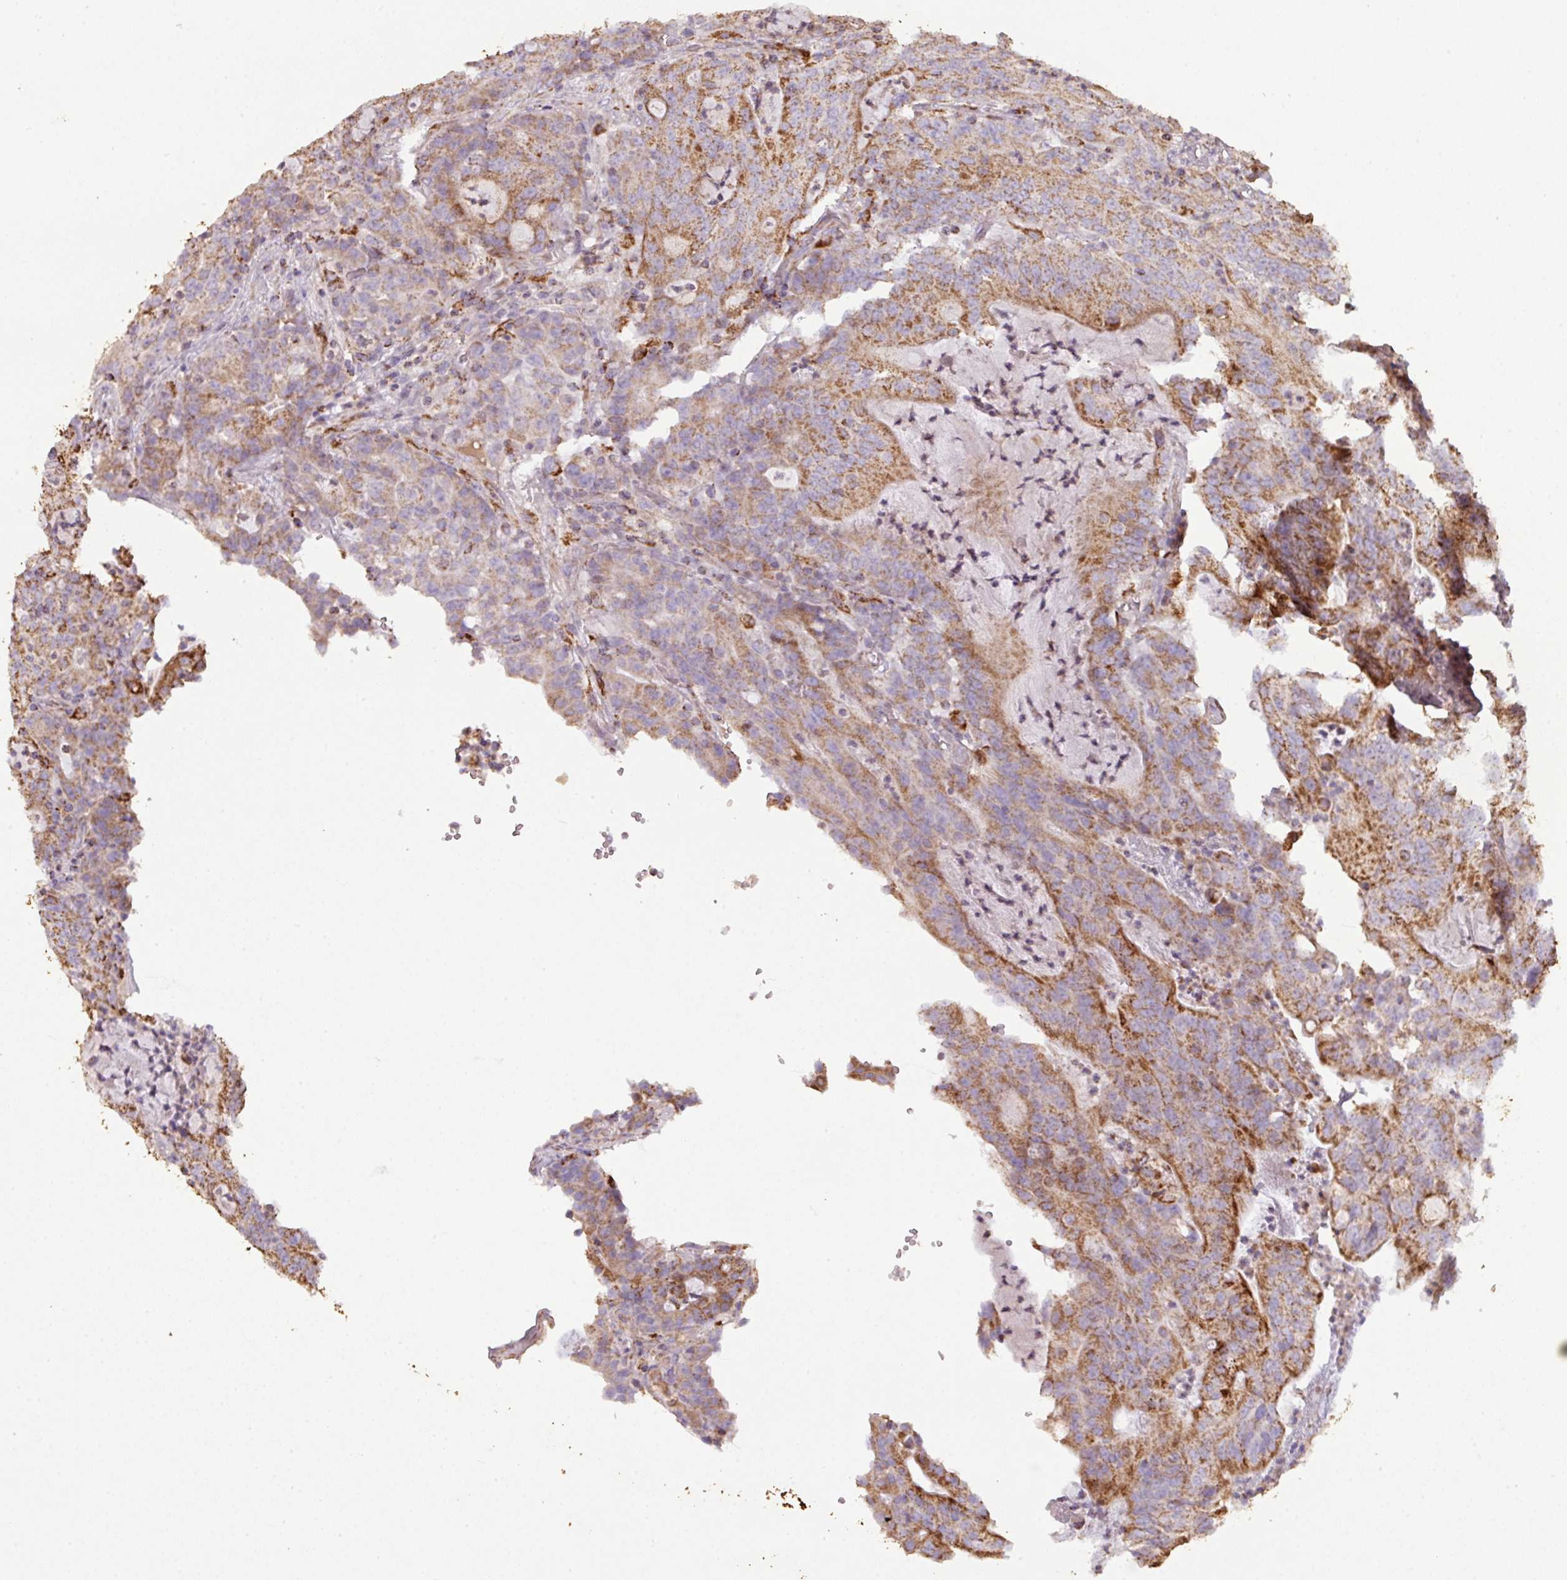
{"staining": {"intensity": "moderate", "quantity": "25%-75%", "location": "cytoplasmic/membranous"}, "tissue": "colorectal cancer", "cell_type": "Tumor cells", "image_type": "cancer", "snomed": [{"axis": "morphology", "description": "Adenocarcinoma, NOS"}, {"axis": "topography", "description": "Colon"}], "caption": "Brown immunohistochemical staining in human colorectal cancer shows moderate cytoplasmic/membranous expression in approximately 25%-75% of tumor cells.", "gene": "SQOR", "patient": {"sex": "male", "age": 83}}